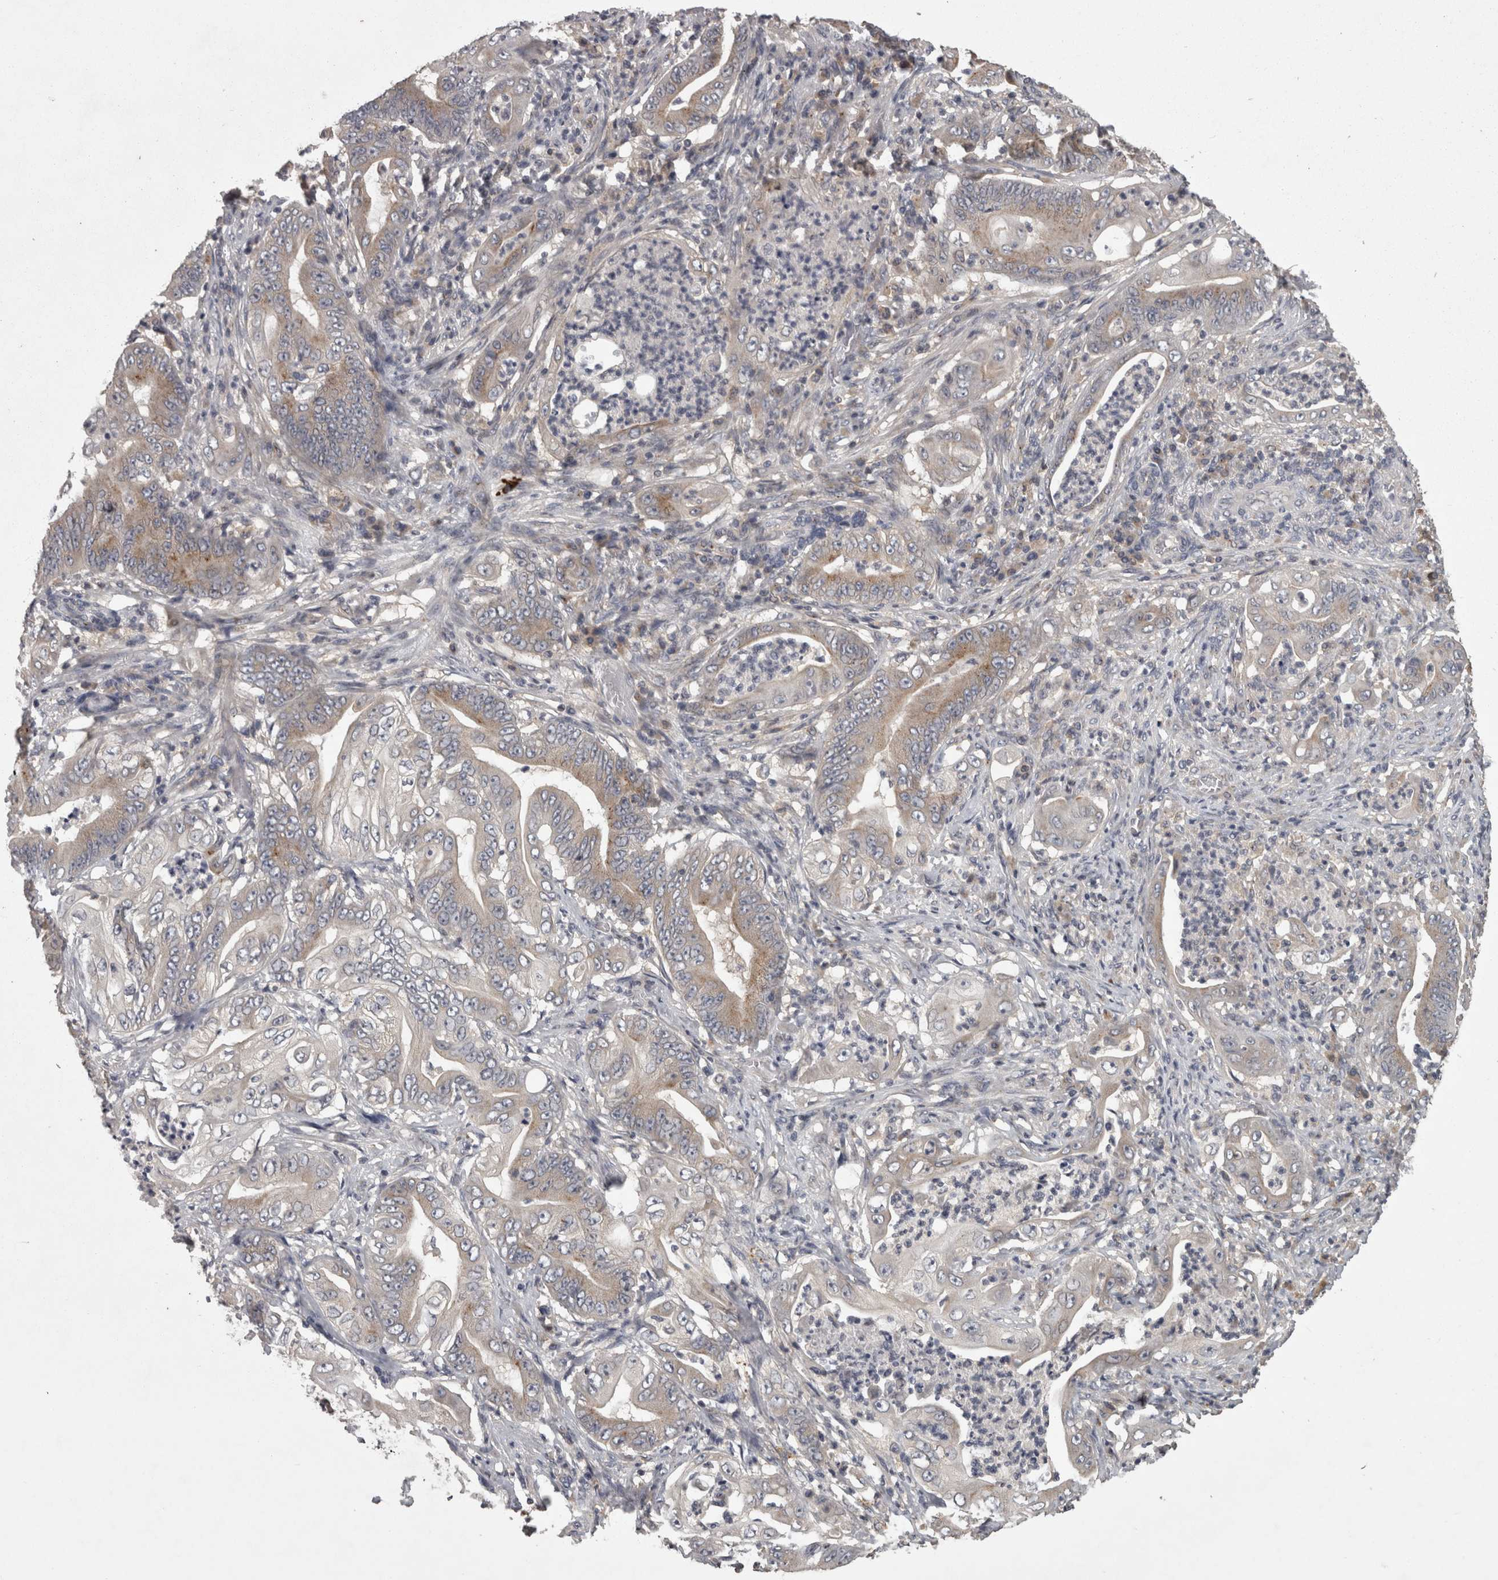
{"staining": {"intensity": "weak", "quantity": "25%-75%", "location": "cytoplasmic/membranous"}, "tissue": "stomach cancer", "cell_type": "Tumor cells", "image_type": "cancer", "snomed": [{"axis": "morphology", "description": "Adenocarcinoma, NOS"}, {"axis": "topography", "description": "Stomach"}], "caption": "This photomicrograph exhibits immunohistochemistry staining of stomach cancer (adenocarcinoma), with low weak cytoplasmic/membranous positivity in approximately 25%-75% of tumor cells.", "gene": "PCM1", "patient": {"sex": "female", "age": 73}}